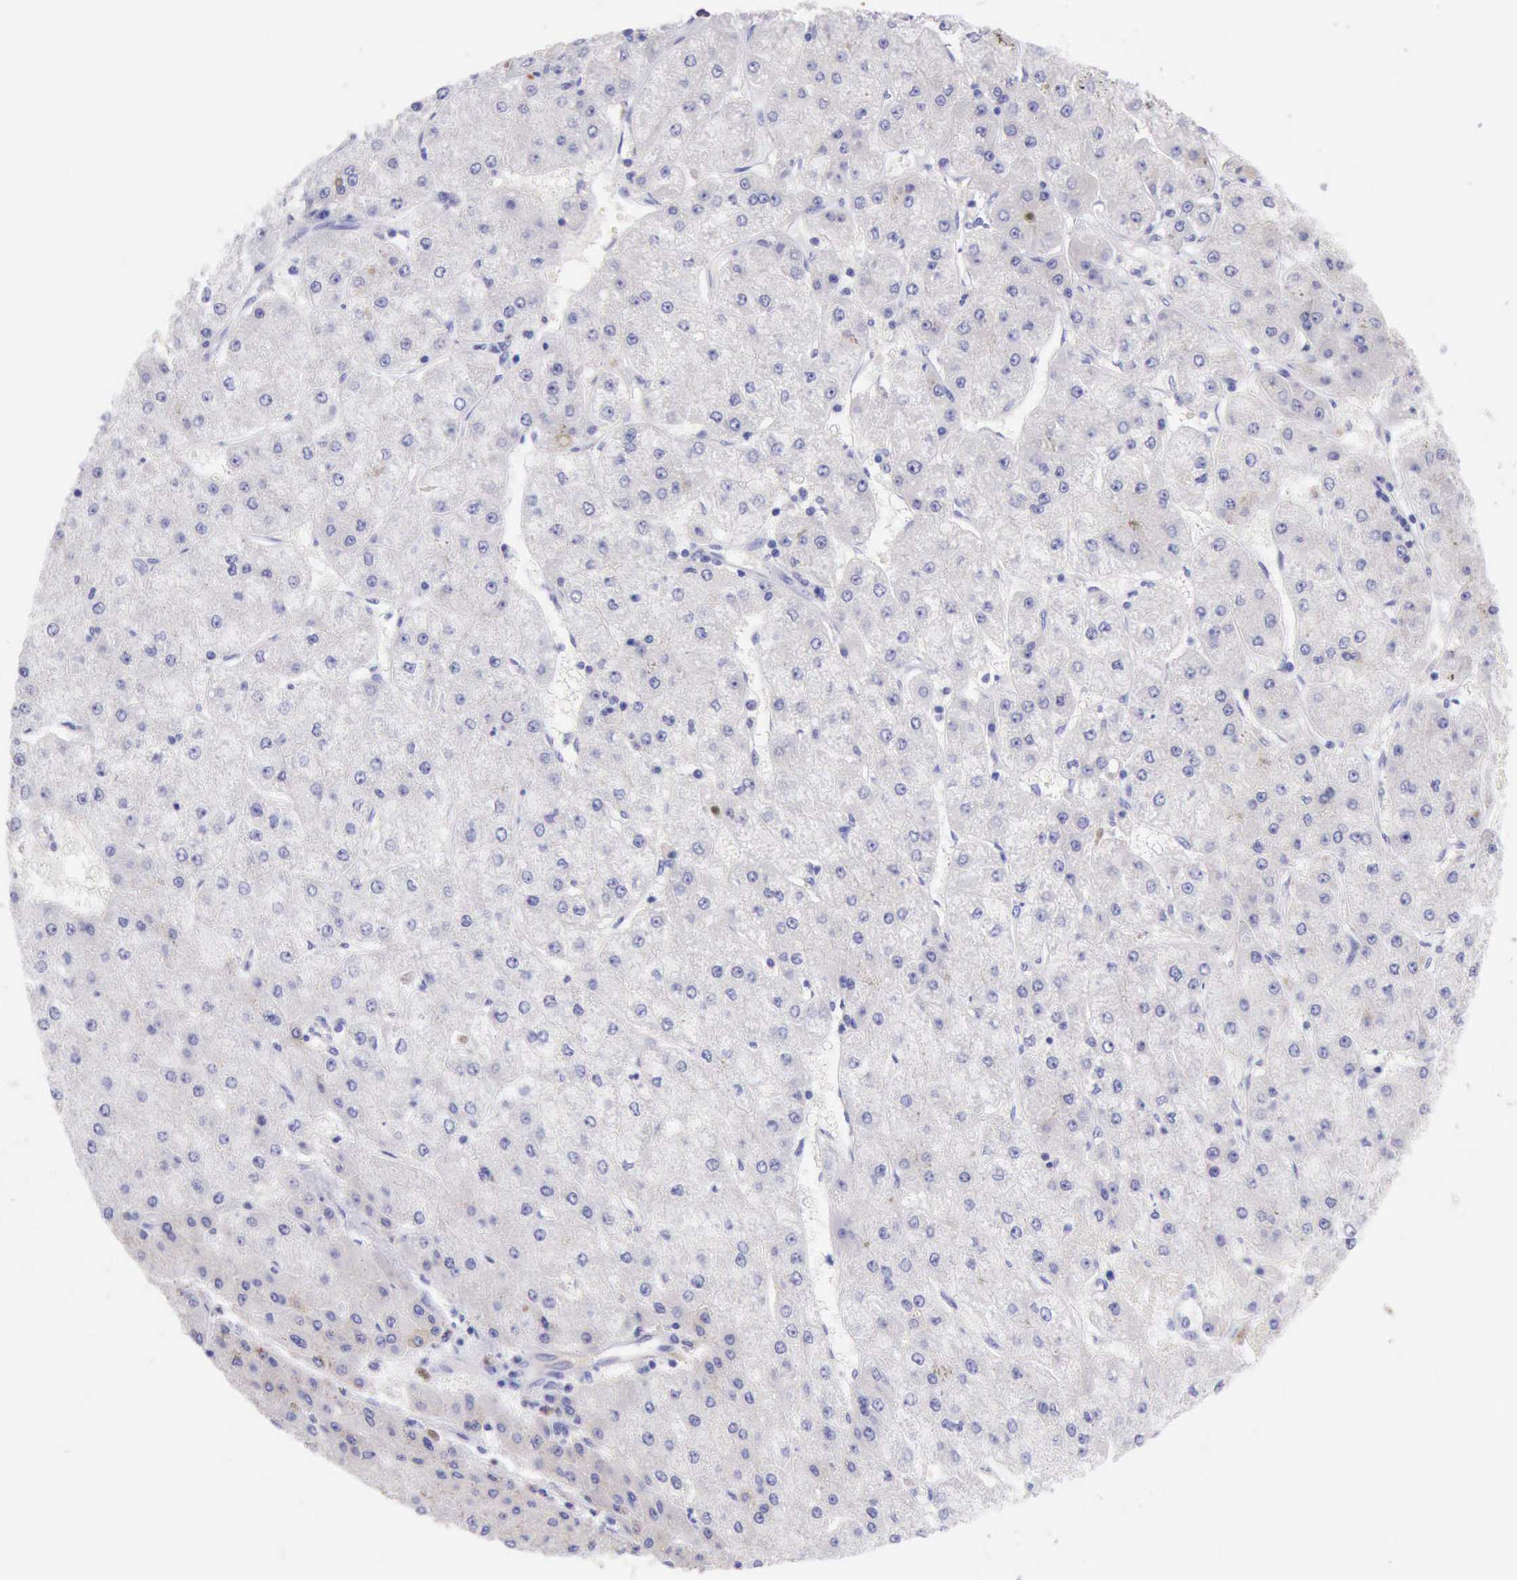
{"staining": {"intensity": "weak", "quantity": "<25%", "location": "cytoplasmic/membranous"}, "tissue": "liver cancer", "cell_type": "Tumor cells", "image_type": "cancer", "snomed": [{"axis": "morphology", "description": "Carcinoma, Hepatocellular, NOS"}, {"axis": "topography", "description": "Liver"}], "caption": "The histopathology image reveals no significant positivity in tumor cells of liver cancer (hepatocellular carcinoma).", "gene": "KRT8", "patient": {"sex": "female", "age": 52}}